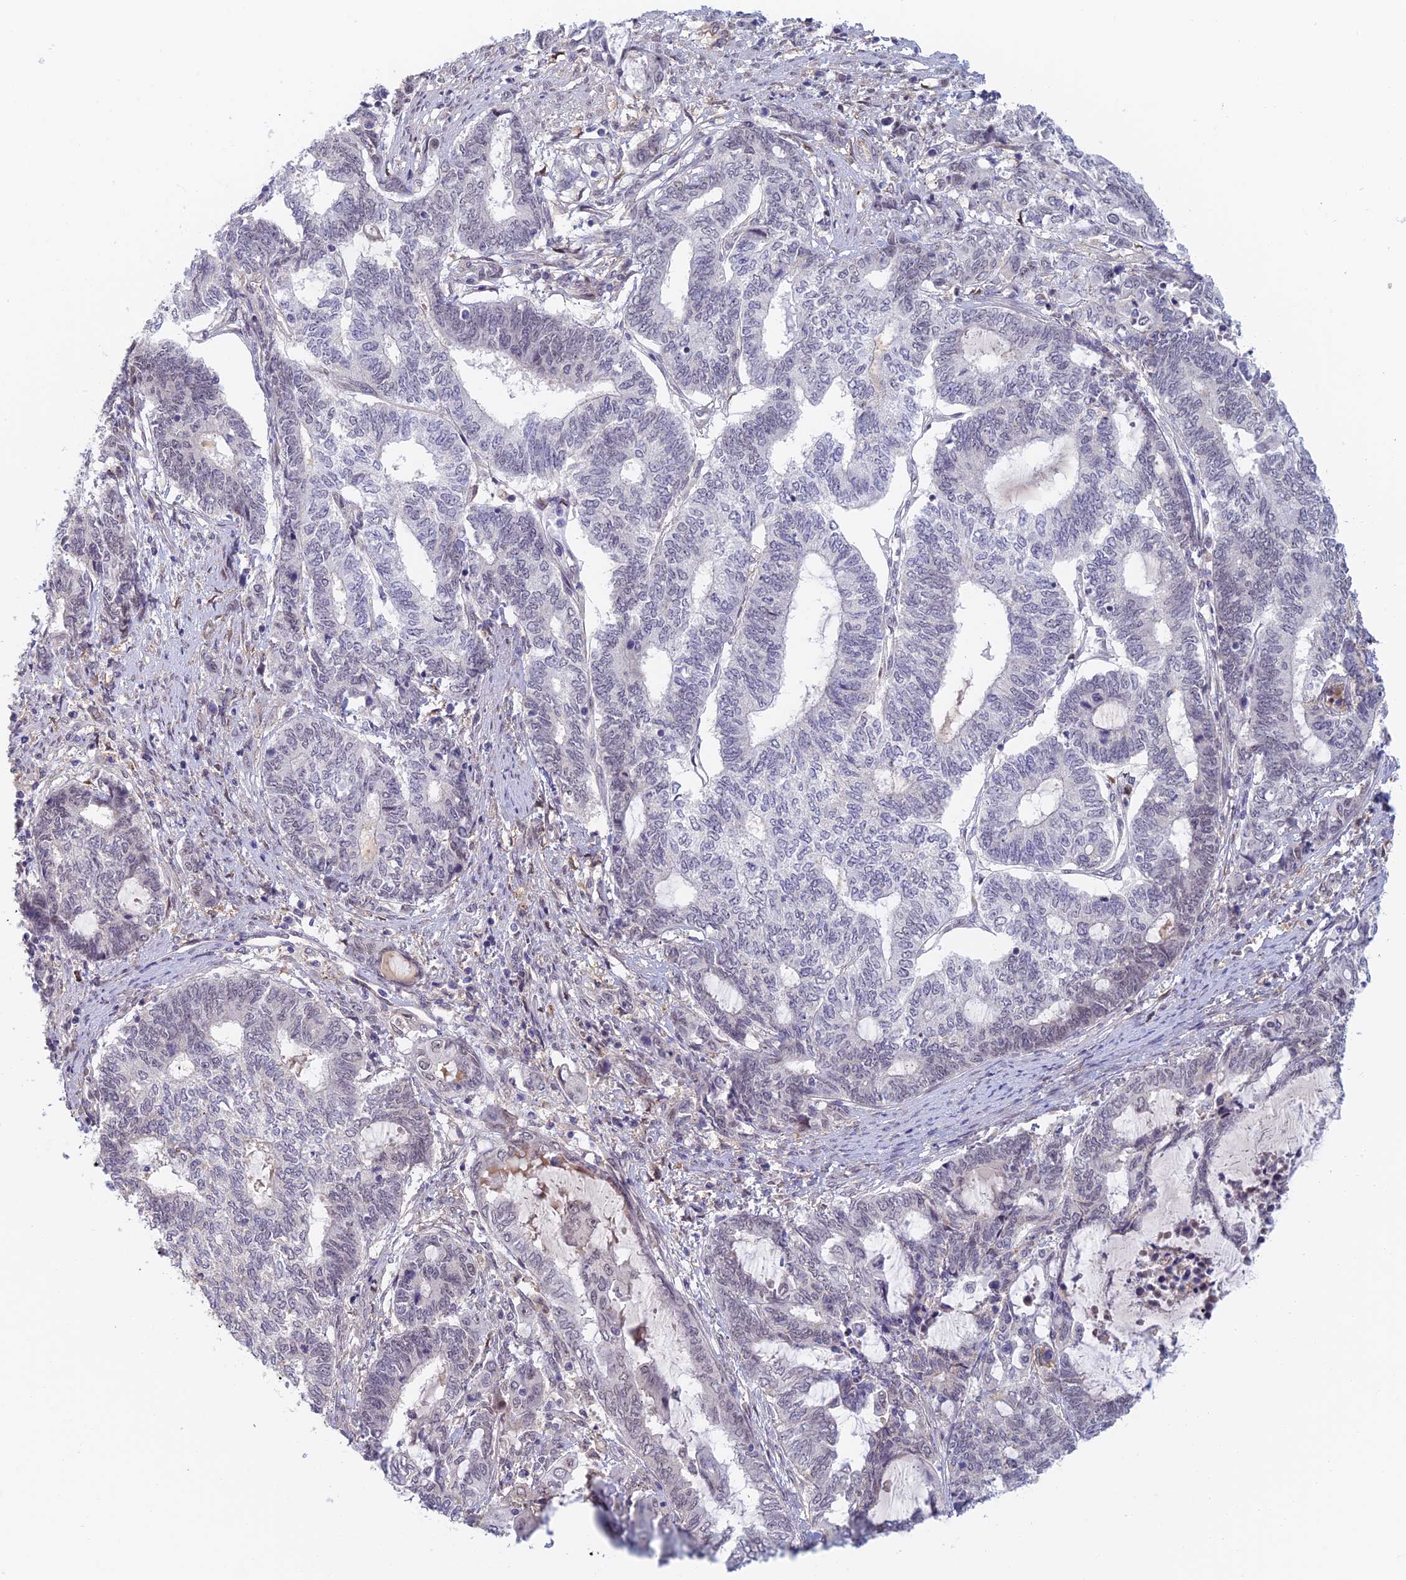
{"staining": {"intensity": "negative", "quantity": "none", "location": "none"}, "tissue": "endometrial cancer", "cell_type": "Tumor cells", "image_type": "cancer", "snomed": [{"axis": "morphology", "description": "Adenocarcinoma, NOS"}, {"axis": "topography", "description": "Uterus"}, {"axis": "topography", "description": "Endometrium"}], "caption": "Immunohistochemistry (IHC) image of neoplastic tissue: human endometrial adenocarcinoma stained with DAB shows no significant protein staining in tumor cells. (DAB (3,3'-diaminobenzidine) immunohistochemistry (IHC) visualized using brightfield microscopy, high magnification).", "gene": "ZUP1", "patient": {"sex": "female", "age": 70}}